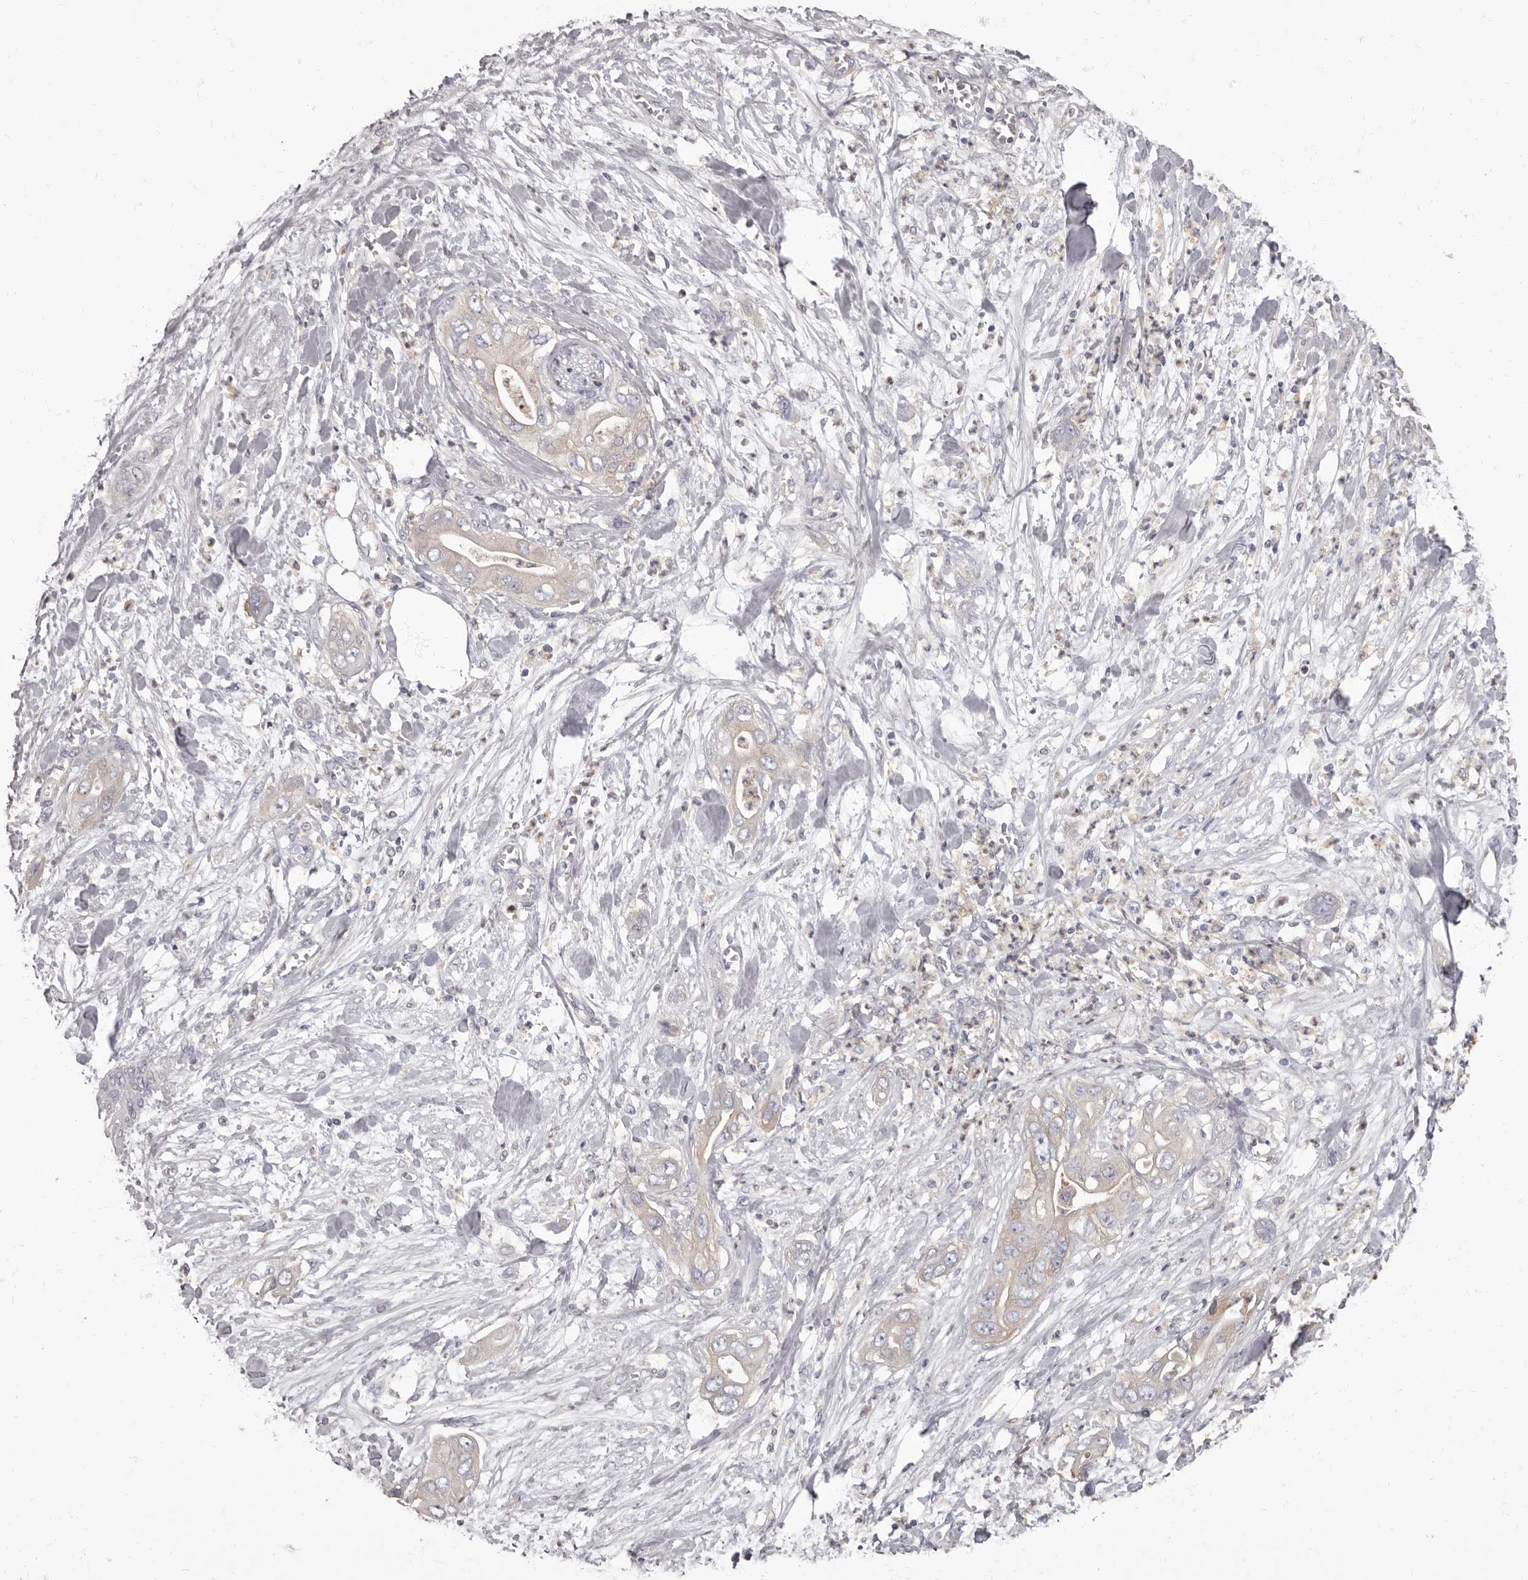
{"staining": {"intensity": "weak", "quantity": "25%-75%", "location": "cytoplasmic/membranous"}, "tissue": "pancreatic cancer", "cell_type": "Tumor cells", "image_type": "cancer", "snomed": [{"axis": "morphology", "description": "Adenocarcinoma, NOS"}, {"axis": "topography", "description": "Pancreas"}], "caption": "Immunohistochemistry (IHC) image of neoplastic tissue: adenocarcinoma (pancreatic) stained using IHC reveals low levels of weak protein expression localized specifically in the cytoplasmic/membranous of tumor cells, appearing as a cytoplasmic/membranous brown color.", "gene": "APEH", "patient": {"sex": "female", "age": 78}}